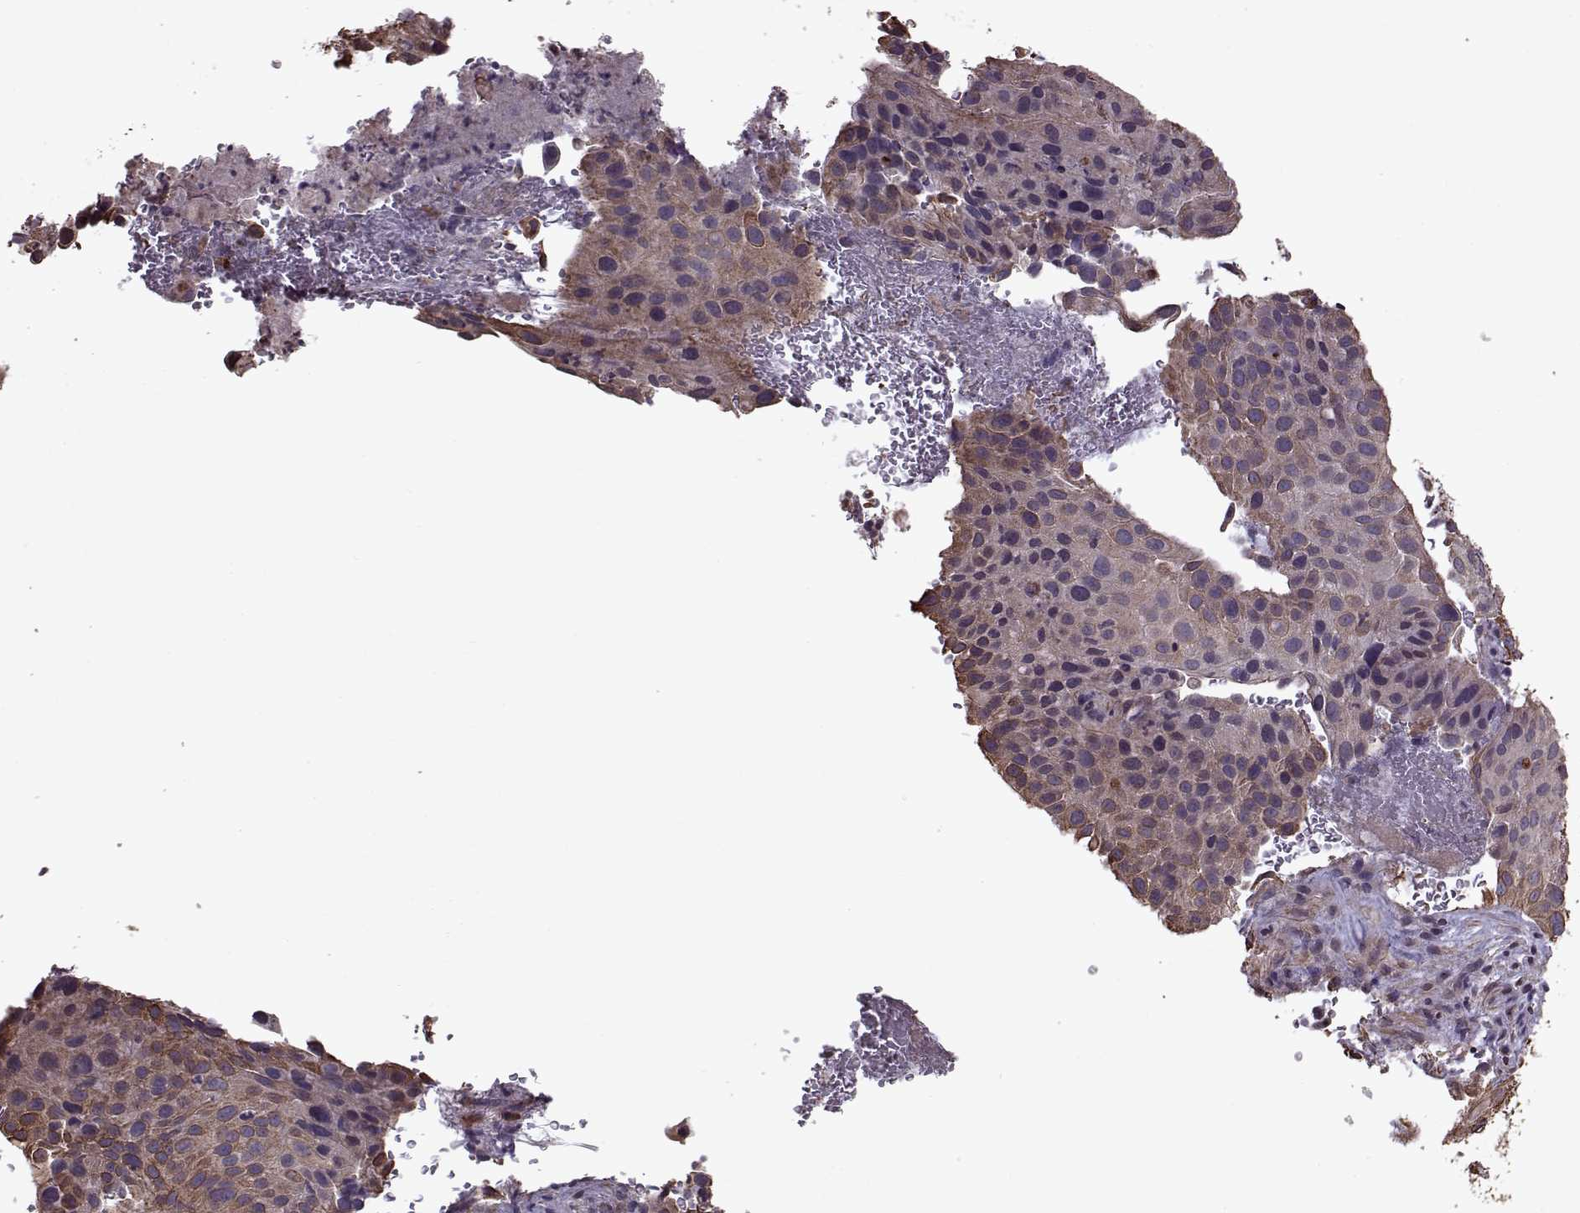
{"staining": {"intensity": "weak", "quantity": ">75%", "location": "cytoplasmic/membranous"}, "tissue": "cervical cancer", "cell_type": "Tumor cells", "image_type": "cancer", "snomed": [{"axis": "morphology", "description": "Squamous cell carcinoma, NOS"}, {"axis": "topography", "description": "Cervix"}], "caption": "About >75% of tumor cells in human cervical squamous cell carcinoma display weak cytoplasmic/membranous protein expression as visualized by brown immunohistochemical staining.", "gene": "KRT9", "patient": {"sex": "female", "age": 38}}